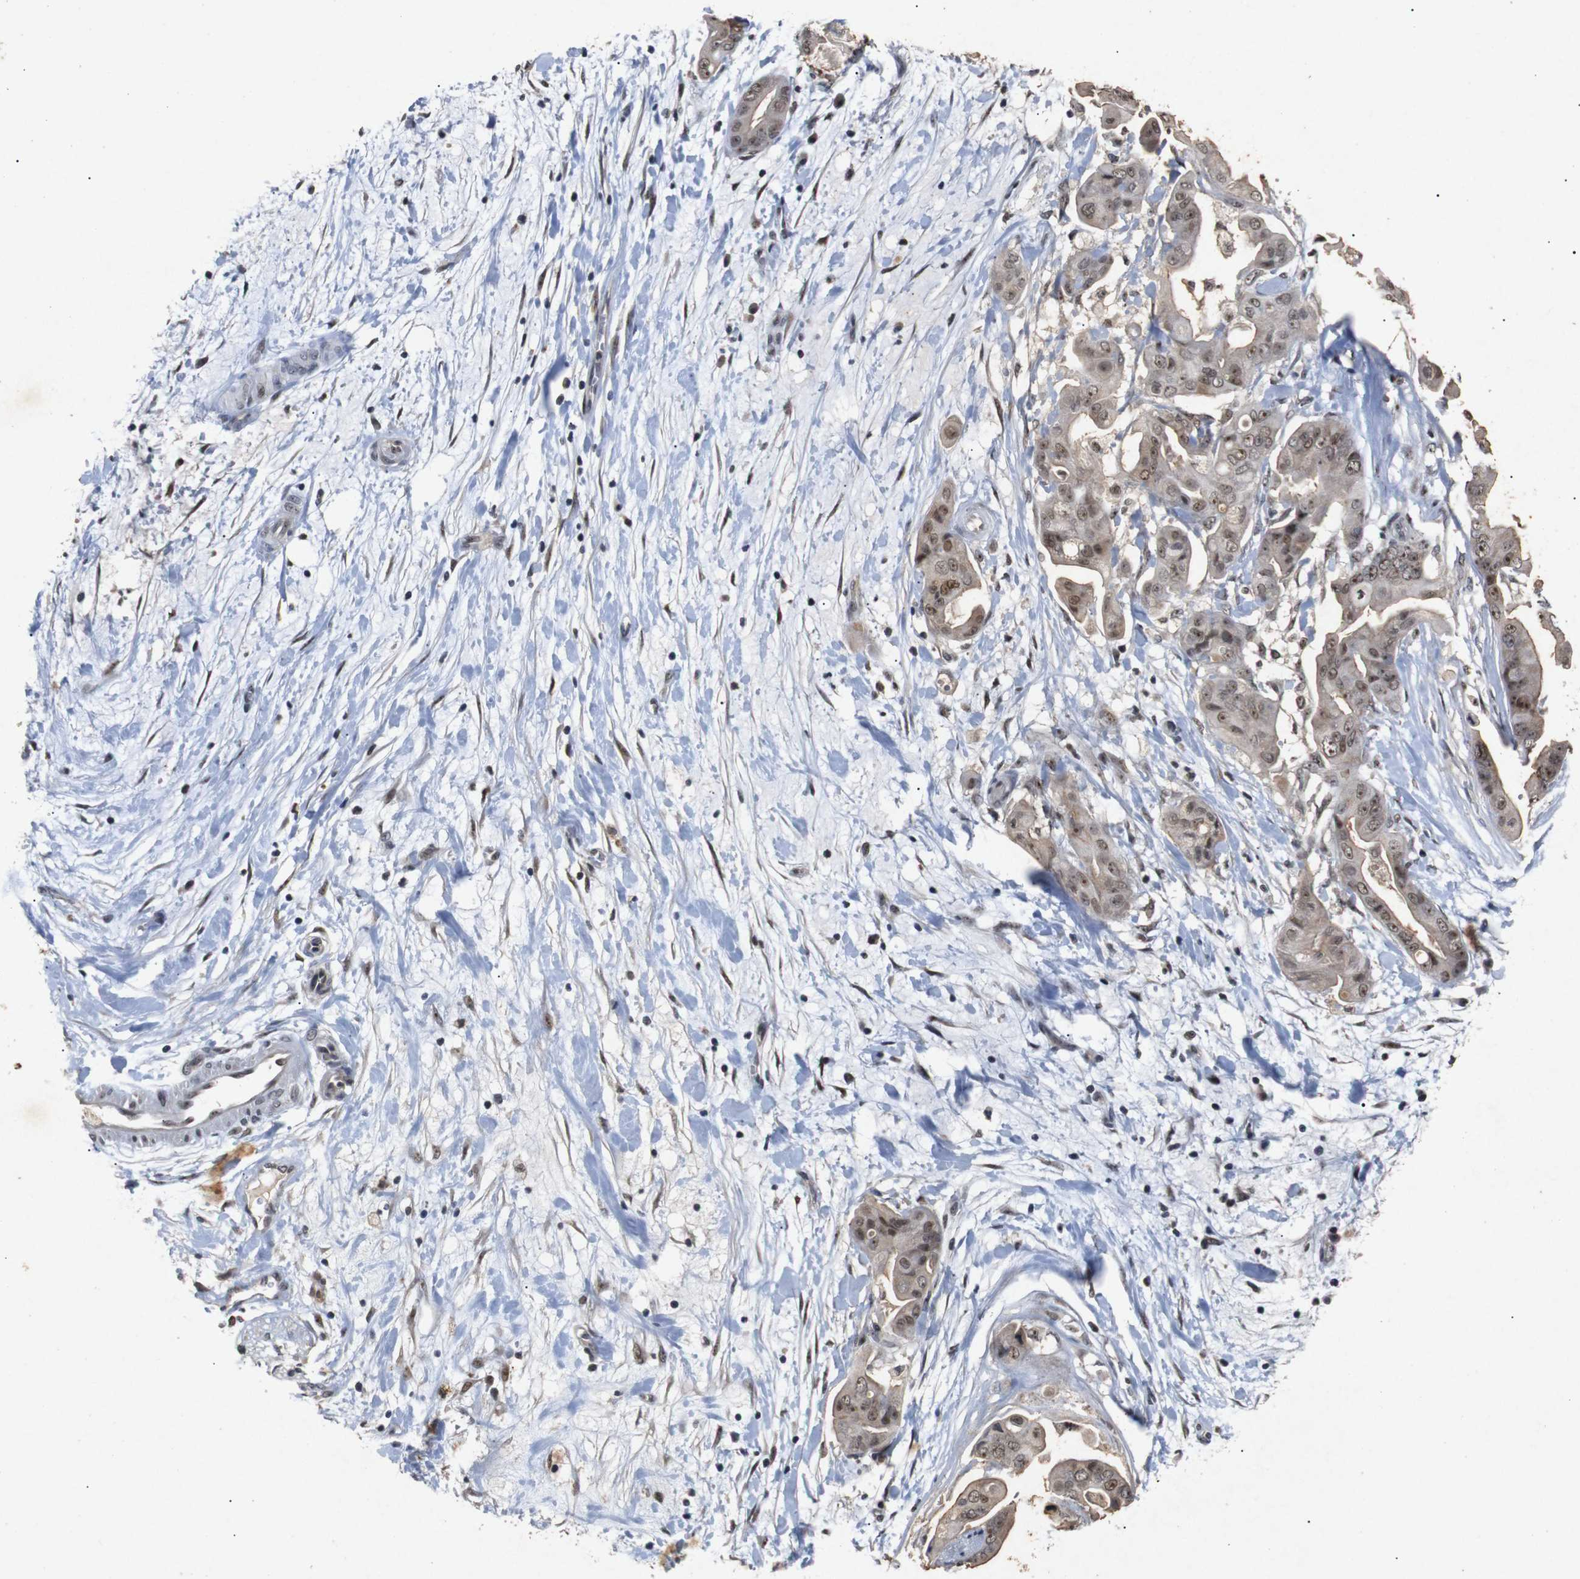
{"staining": {"intensity": "moderate", "quantity": ">75%", "location": "cytoplasmic/membranous,nuclear"}, "tissue": "pancreatic cancer", "cell_type": "Tumor cells", "image_type": "cancer", "snomed": [{"axis": "morphology", "description": "Adenocarcinoma, NOS"}, {"axis": "topography", "description": "Pancreas"}], "caption": "Protein expression analysis of human pancreatic cancer (adenocarcinoma) reveals moderate cytoplasmic/membranous and nuclear staining in about >75% of tumor cells. The staining was performed using DAB (3,3'-diaminobenzidine), with brown indicating positive protein expression. Nuclei are stained blue with hematoxylin.", "gene": "PARN", "patient": {"sex": "female", "age": 75}}